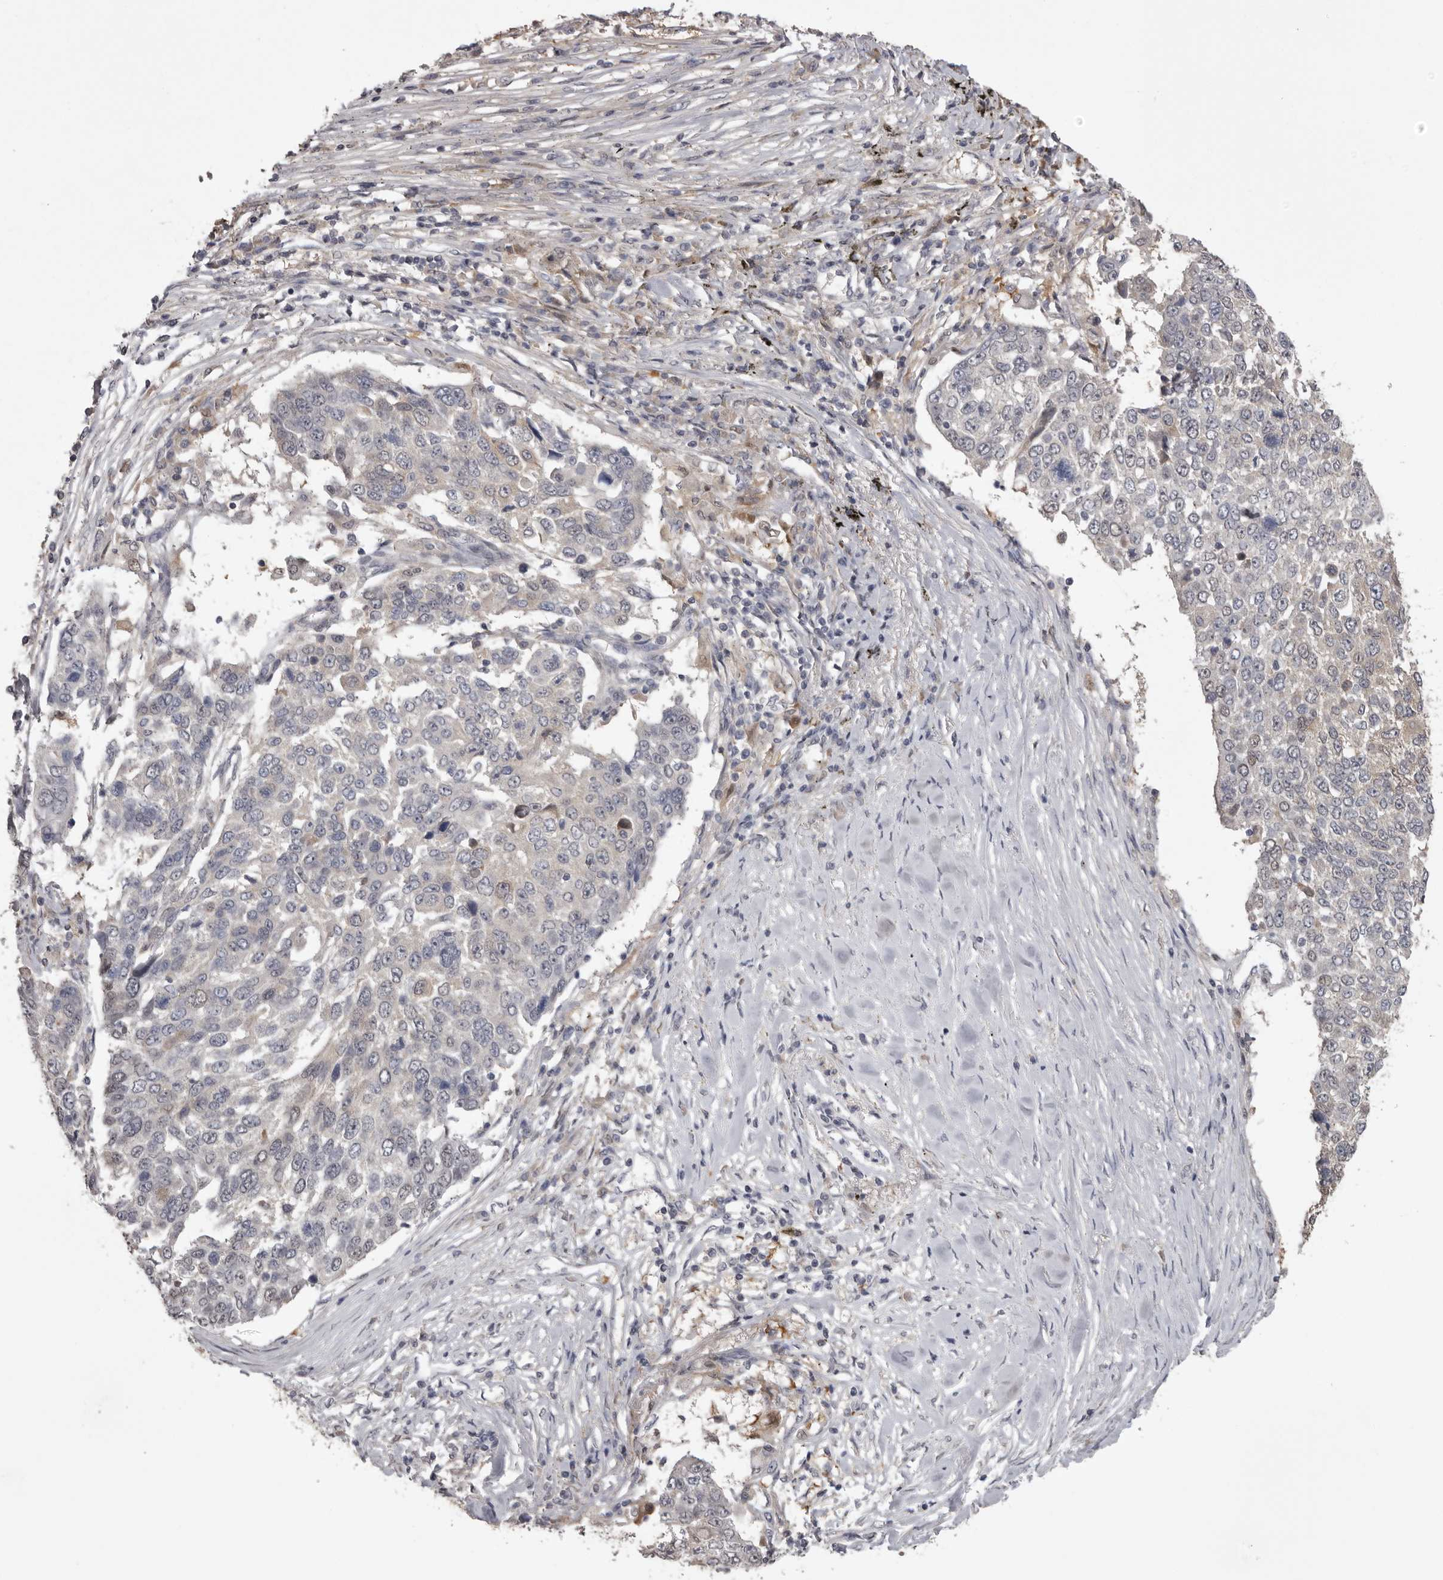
{"staining": {"intensity": "weak", "quantity": "<25%", "location": "cytoplasmic/membranous"}, "tissue": "lung cancer", "cell_type": "Tumor cells", "image_type": "cancer", "snomed": [{"axis": "morphology", "description": "Squamous cell carcinoma, NOS"}, {"axis": "topography", "description": "Lung"}], "caption": "High power microscopy photomicrograph of an immunohistochemistry (IHC) image of lung cancer, revealing no significant expression in tumor cells.", "gene": "MDH1", "patient": {"sex": "male", "age": 66}}